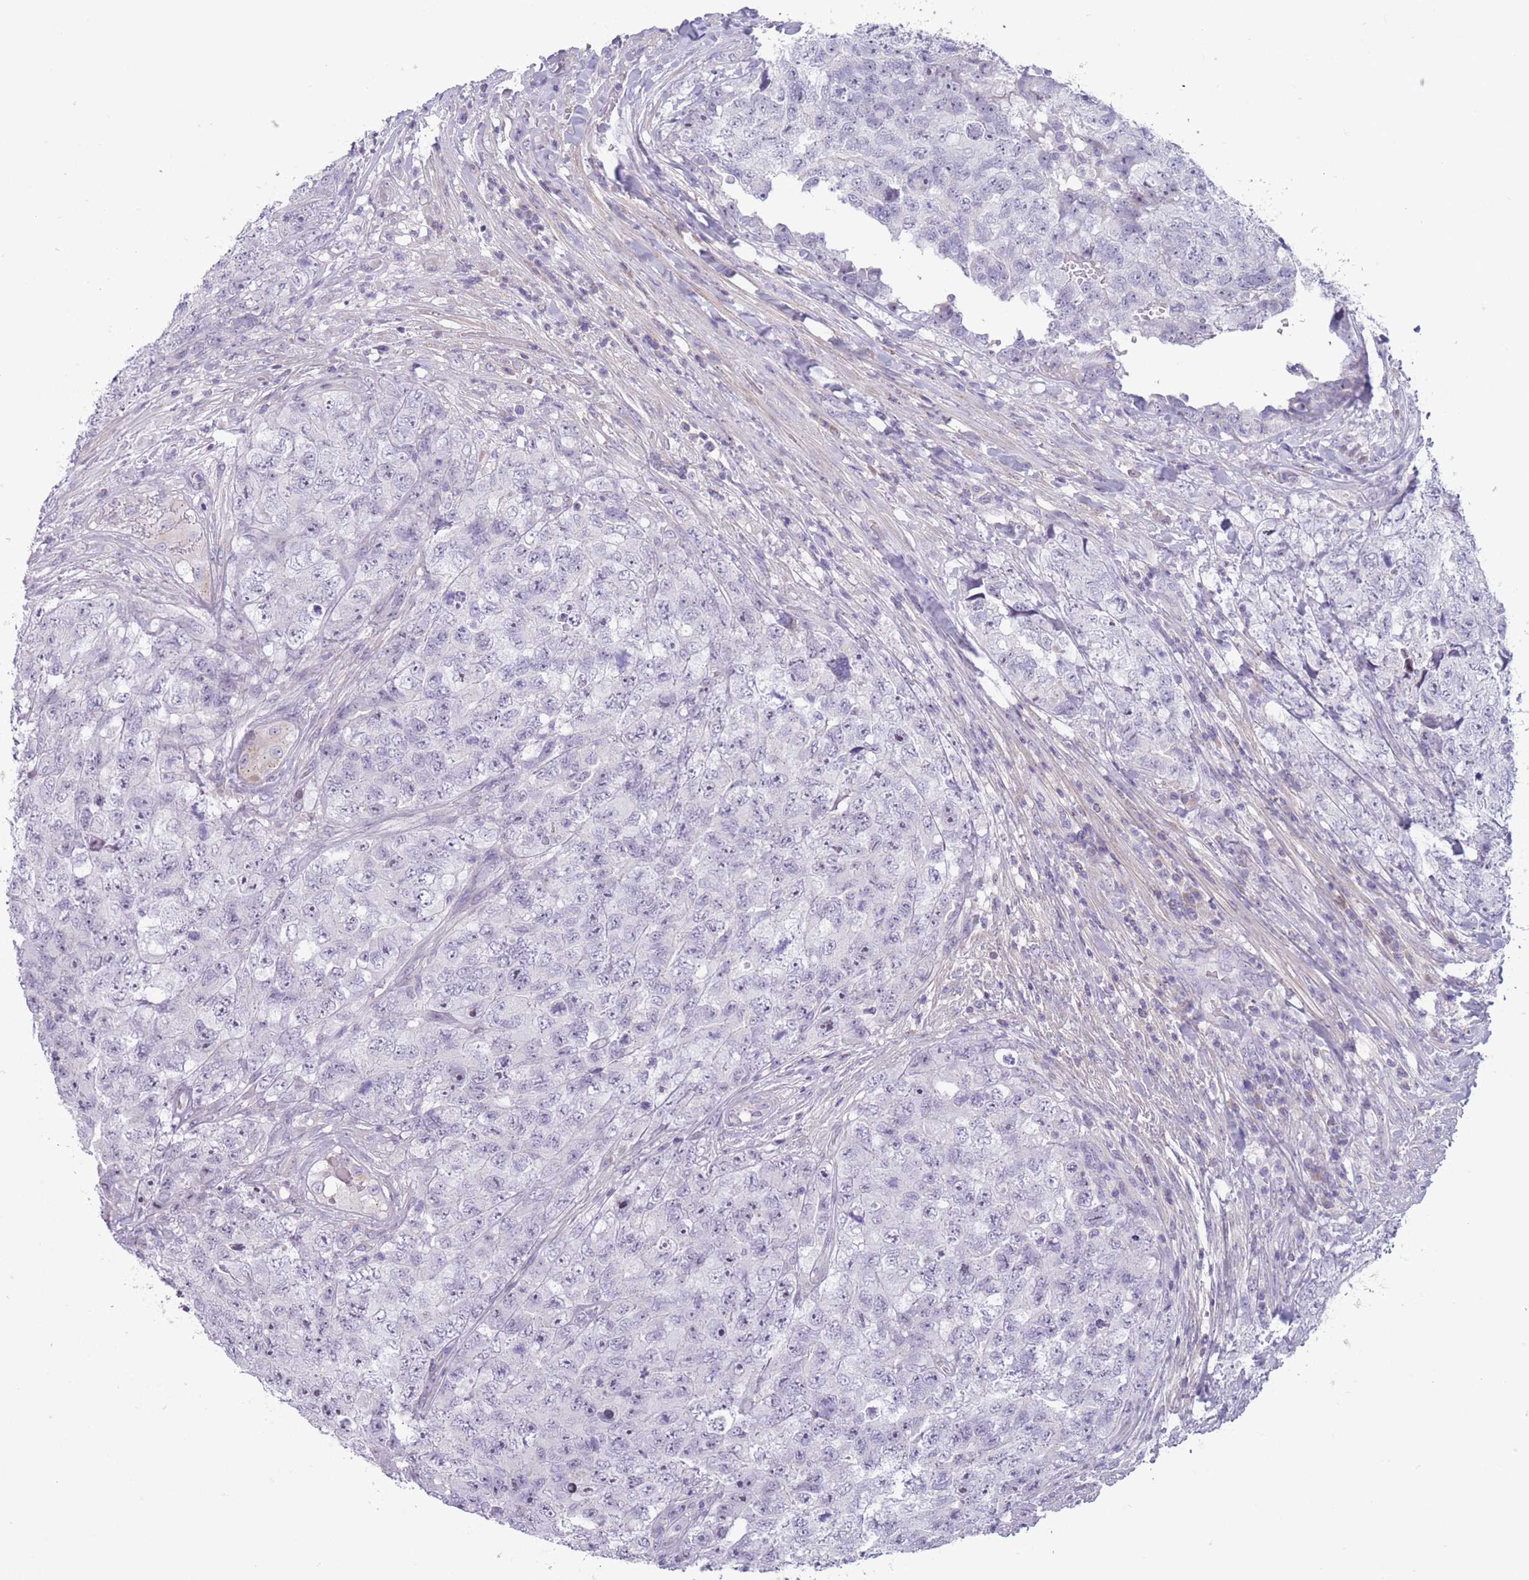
{"staining": {"intensity": "negative", "quantity": "none", "location": "none"}, "tissue": "testis cancer", "cell_type": "Tumor cells", "image_type": "cancer", "snomed": [{"axis": "morphology", "description": "Carcinoma, Embryonal, NOS"}, {"axis": "topography", "description": "Testis"}], "caption": "Embryonal carcinoma (testis) was stained to show a protein in brown. There is no significant staining in tumor cells.", "gene": "PAIP2B", "patient": {"sex": "male", "age": 31}}